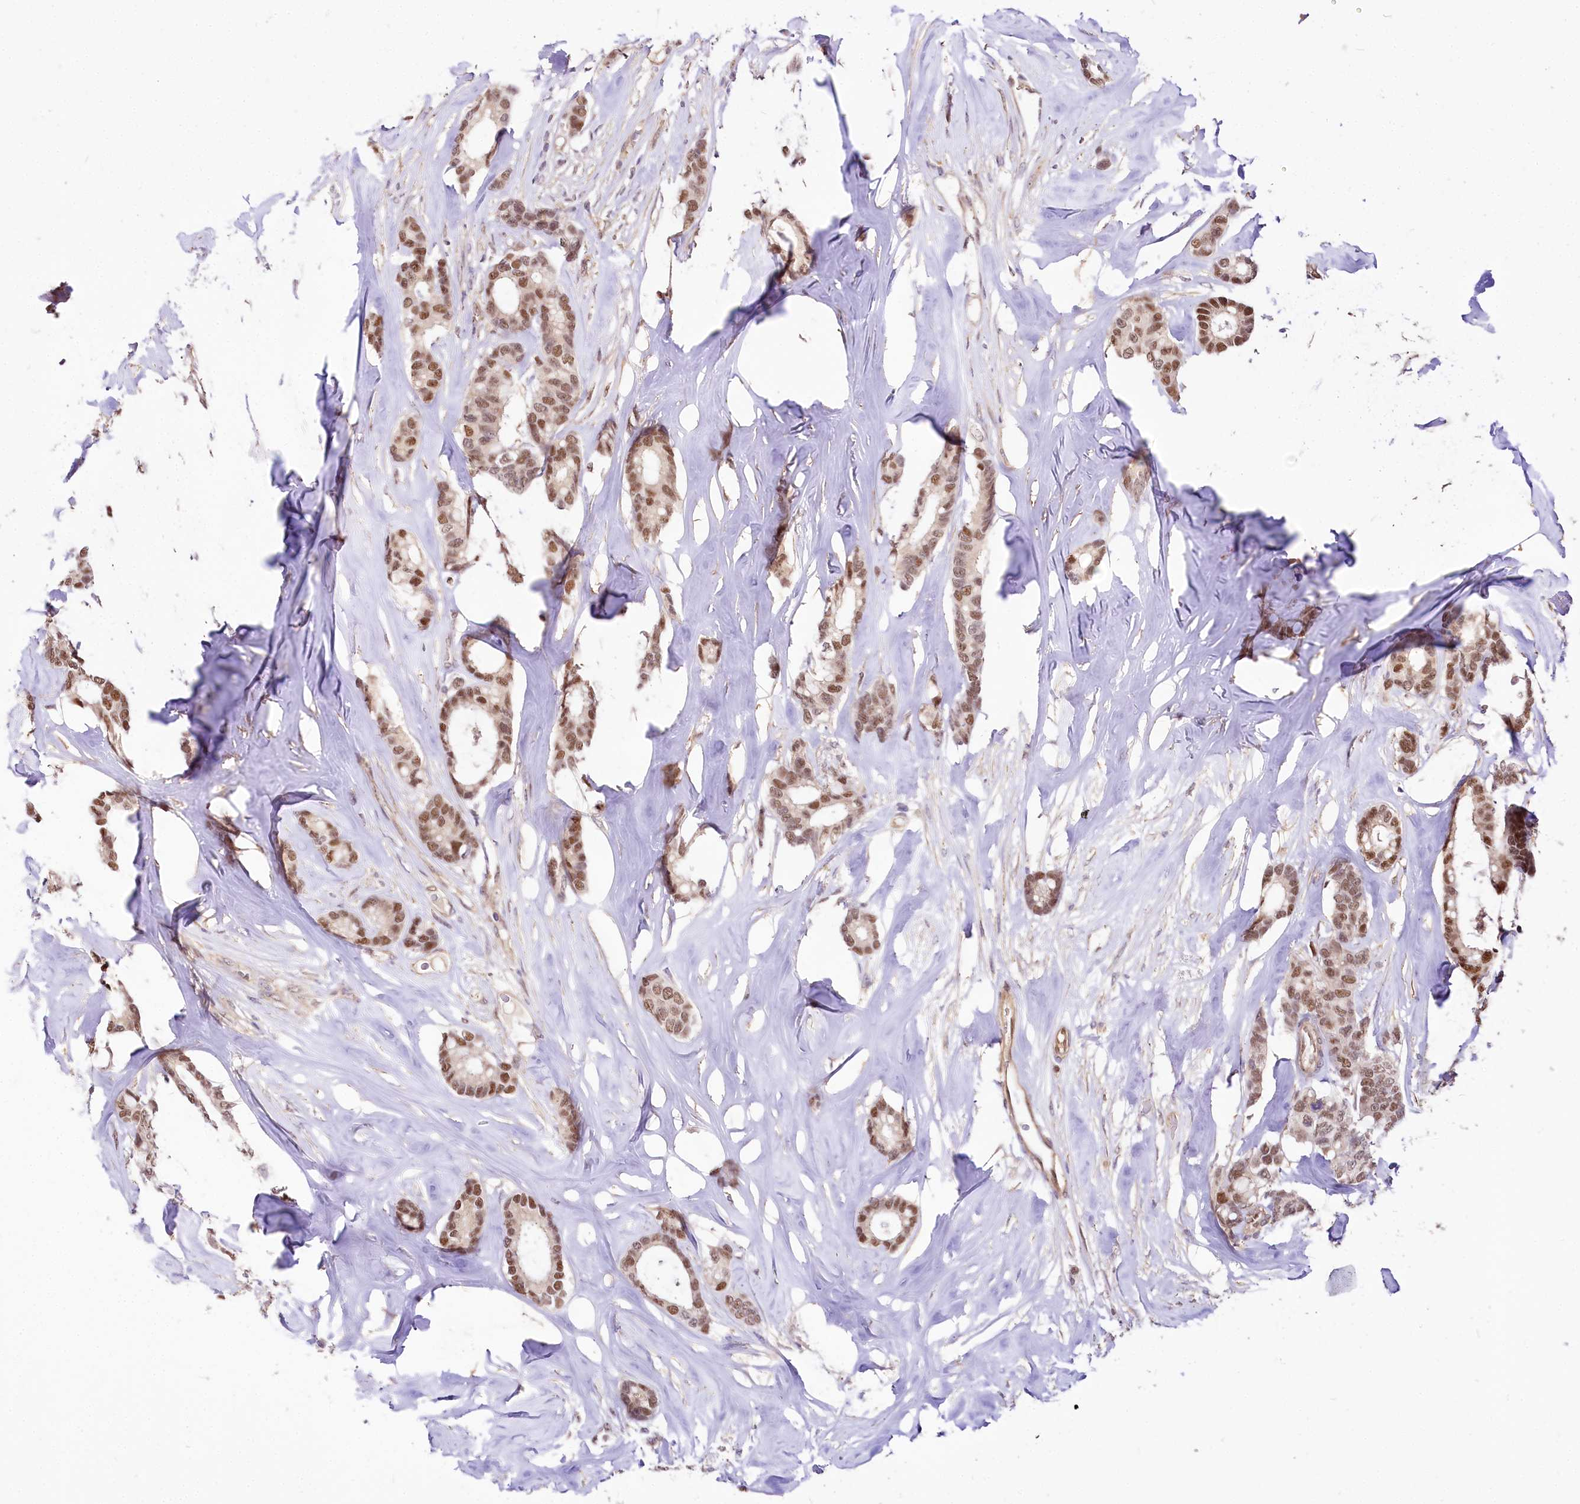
{"staining": {"intensity": "moderate", "quantity": ">75%", "location": "nuclear"}, "tissue": "breast cancer", "cell_type": "Tumor cells", "image_type": "cancer", "snomed": [{"axis": "morphology", "description": "Duct carcinoma"}, {"axis": "topography", "description": "Breast"}], "caption": "Moderate nuclear expression is seen in about >75% of tumor cells in breast infiltrating ductal carcinoma.", "gene": "GNL3L", "patient": {"sex": "female", "age": 87}}